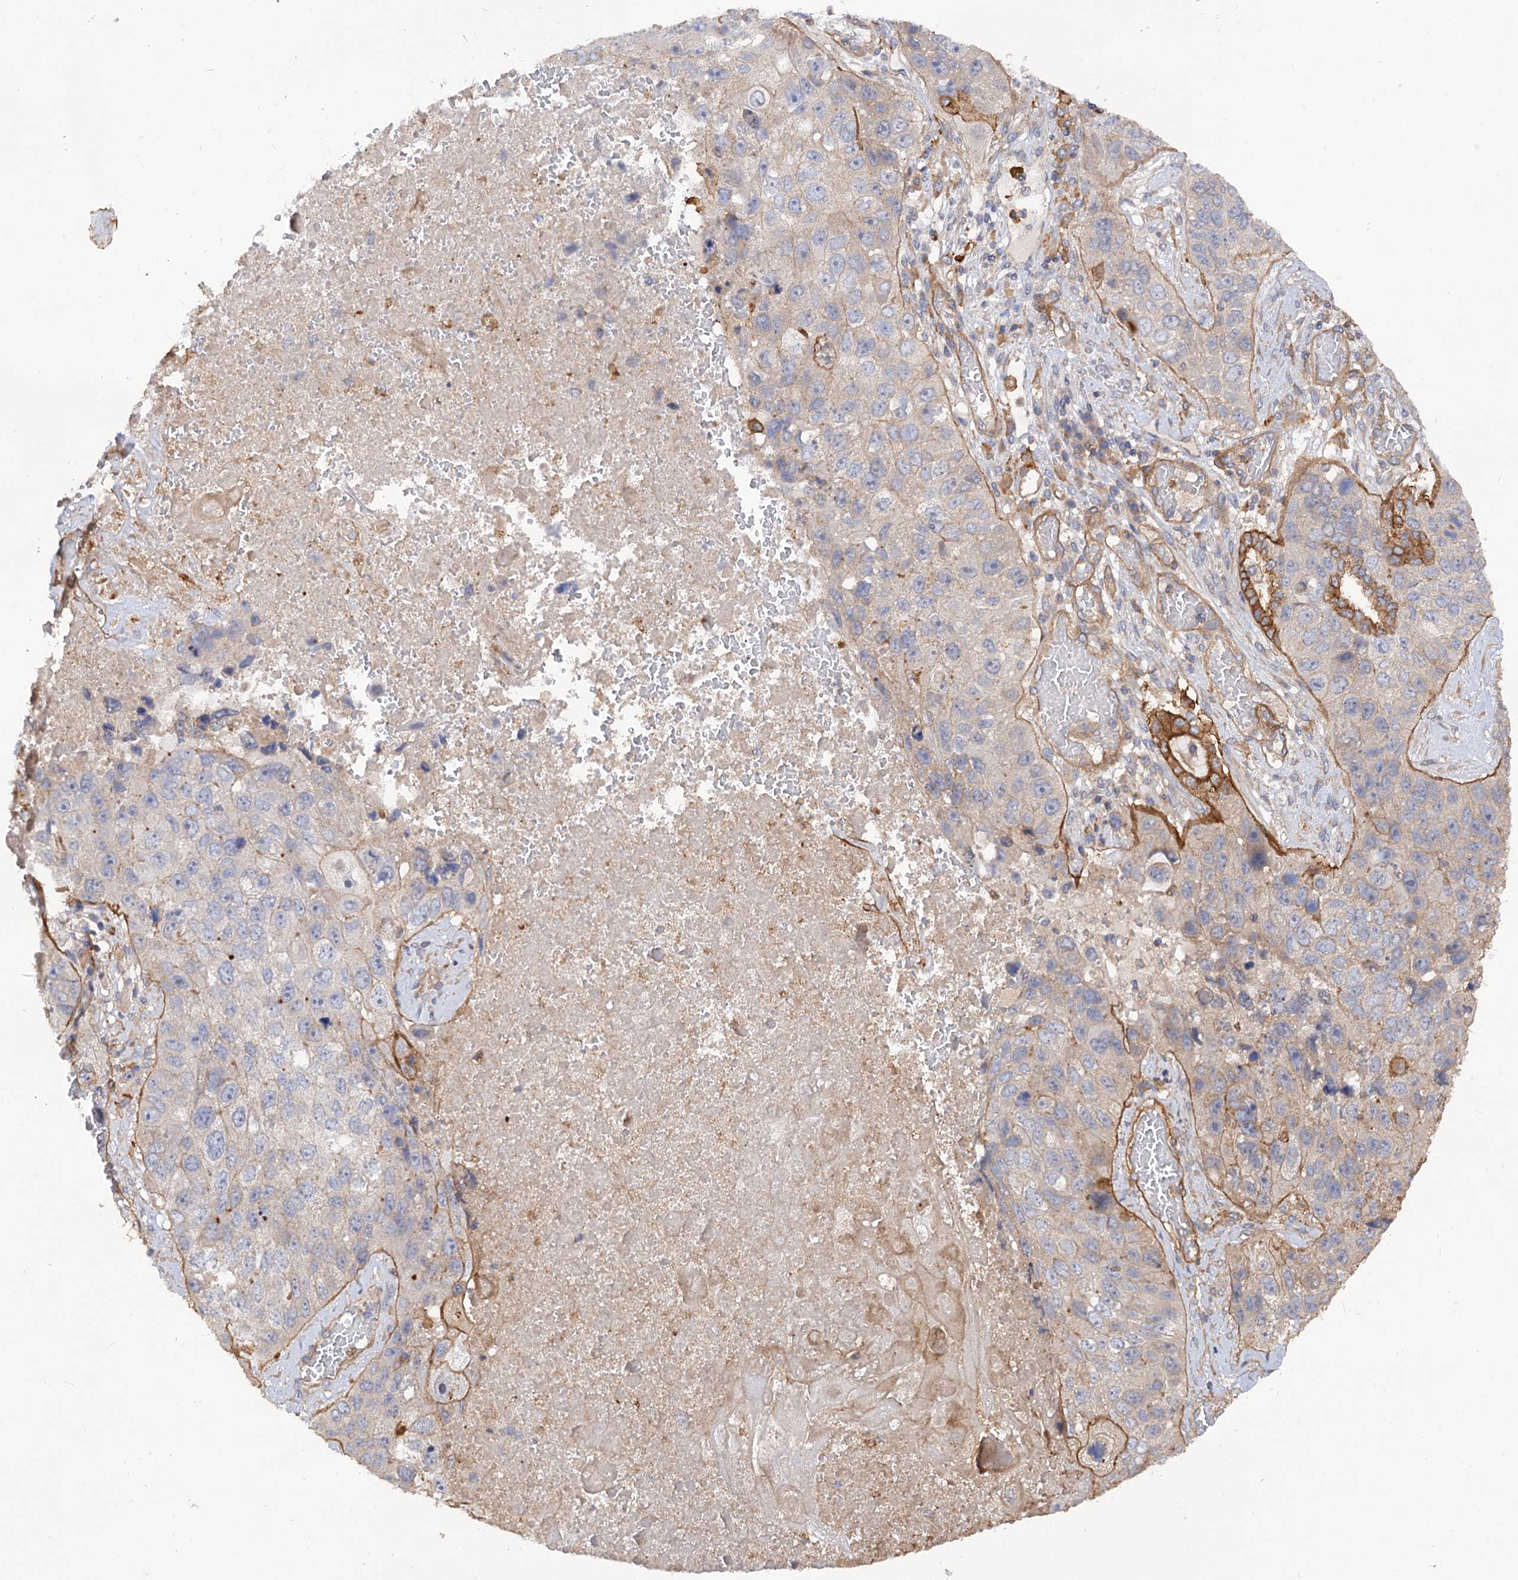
{"staining": {"intensity": "moderate", "quantity": "<25%", "location": "cytoplasmic/membranous"}, "tissue": "lung cancer", "cell_type": "Tumor cells", "image_type": "cancer", "snomed": [{"axis": "morphology", "description": "Squamous cell carcinoma, NOS"}, {"axis": "topography", "description": "Lung"}], "caption": "This is an image of immunohistochemistry staining of lung cancer (squamous cell carcinoma), which shows moderate expression in the cytoplasmic/membranous of tumor cells.", "gene": "CSAD", "patient": {"sex": "male", "age": 61}}